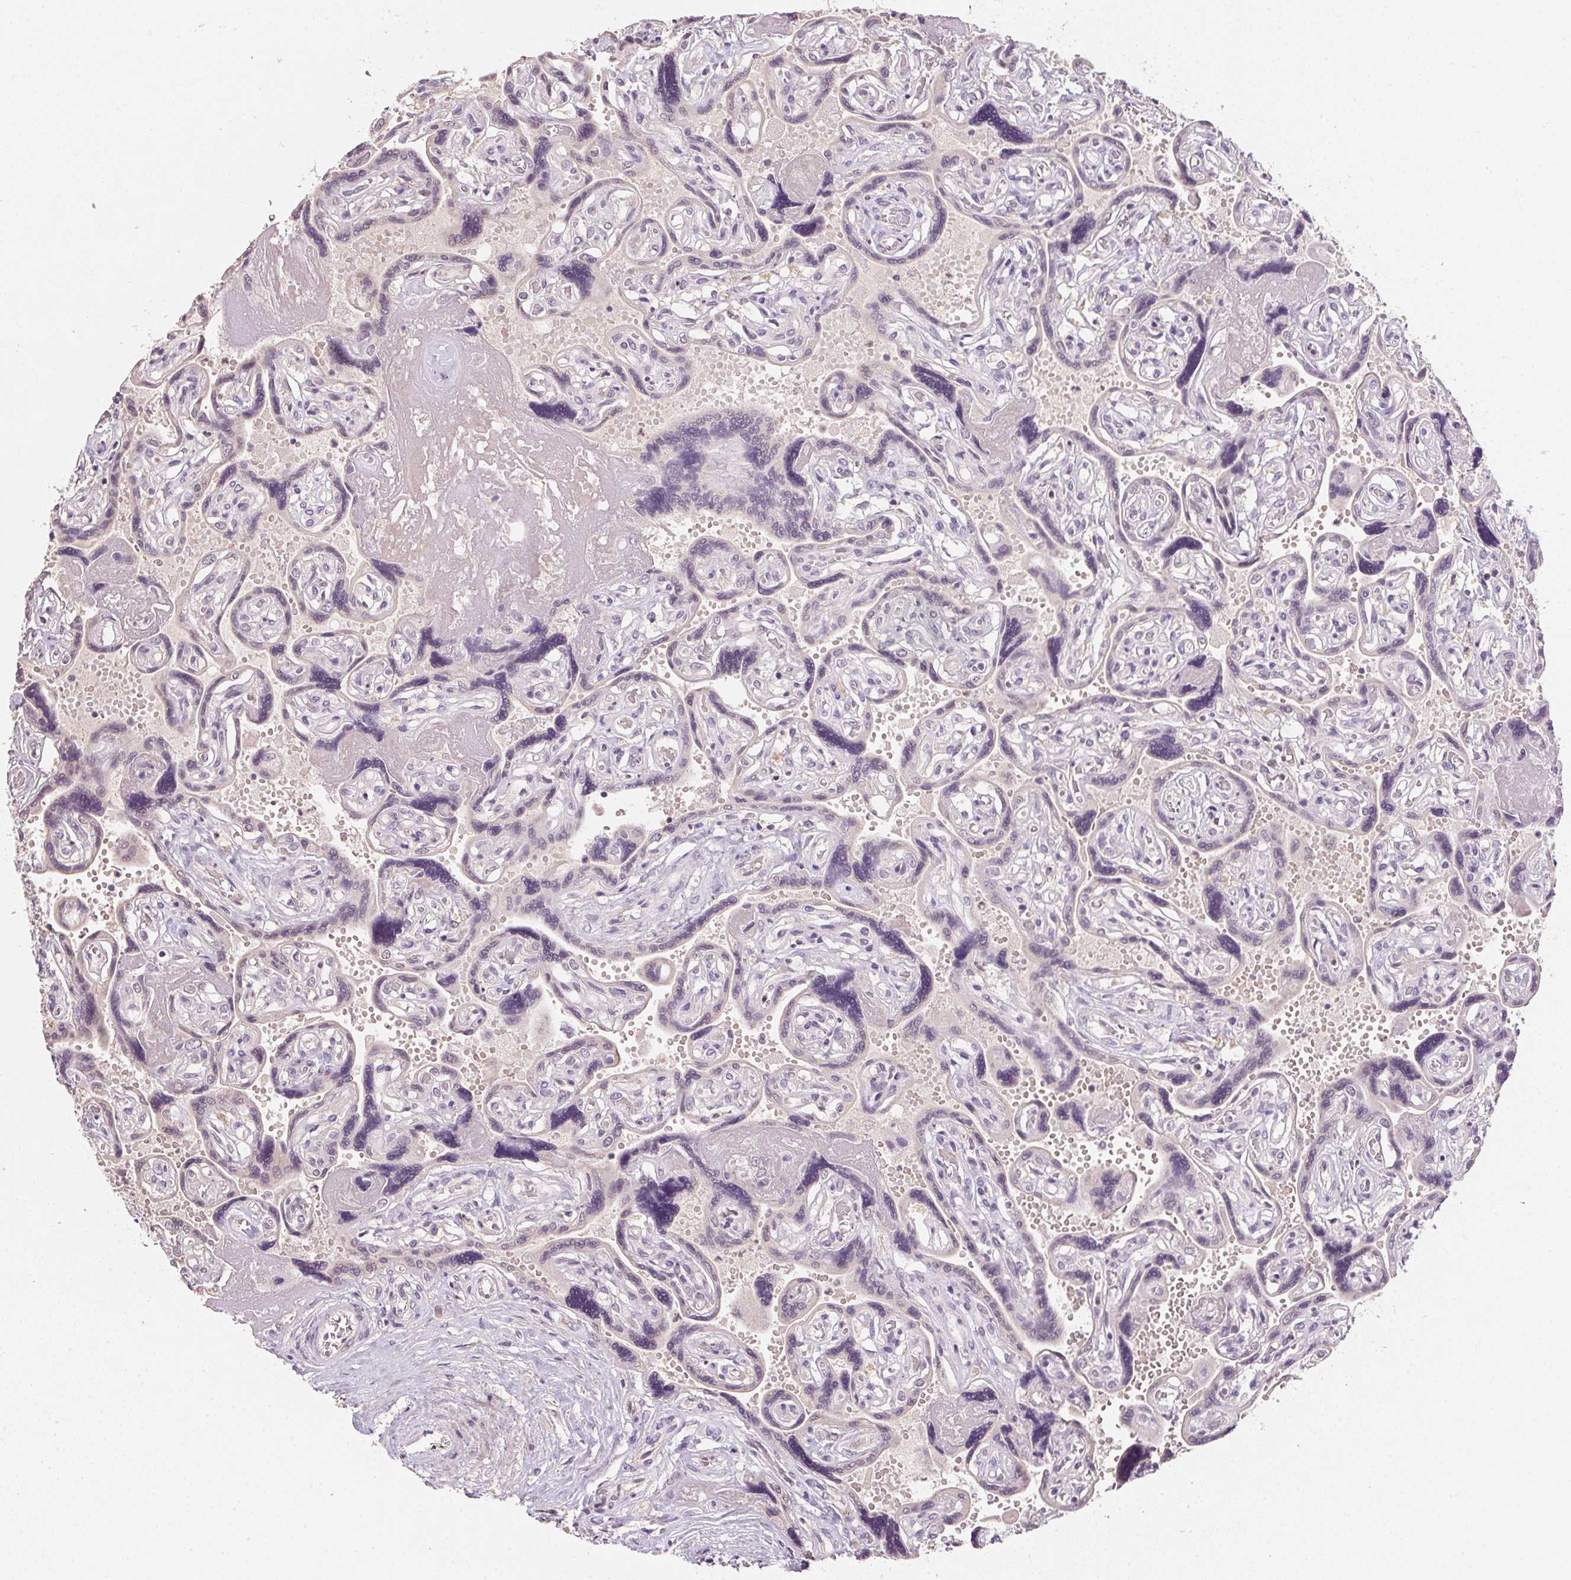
{"staining": {"intensity": "negative", "quantity": "none", "location": "none"}, "tissue": "placenta", "cell_type": "Decidual cells", "image_type": "normal", "snomed": [{"axis": "morphology", "description": "Normal tissue, NOS"}, {"axis": "topography", "description": "Placenta"}], "caption": "Immunohistochemistry photomicrograph of unremarkable placenta: human placenta stained with DAB exhibits no significant protein positivity in decidual cells. (DAB IHC visualized using brightfield microscopy, high magnification).", "gene": "ALDH8A1", "patient": {"sex": "female", "age": 32}}